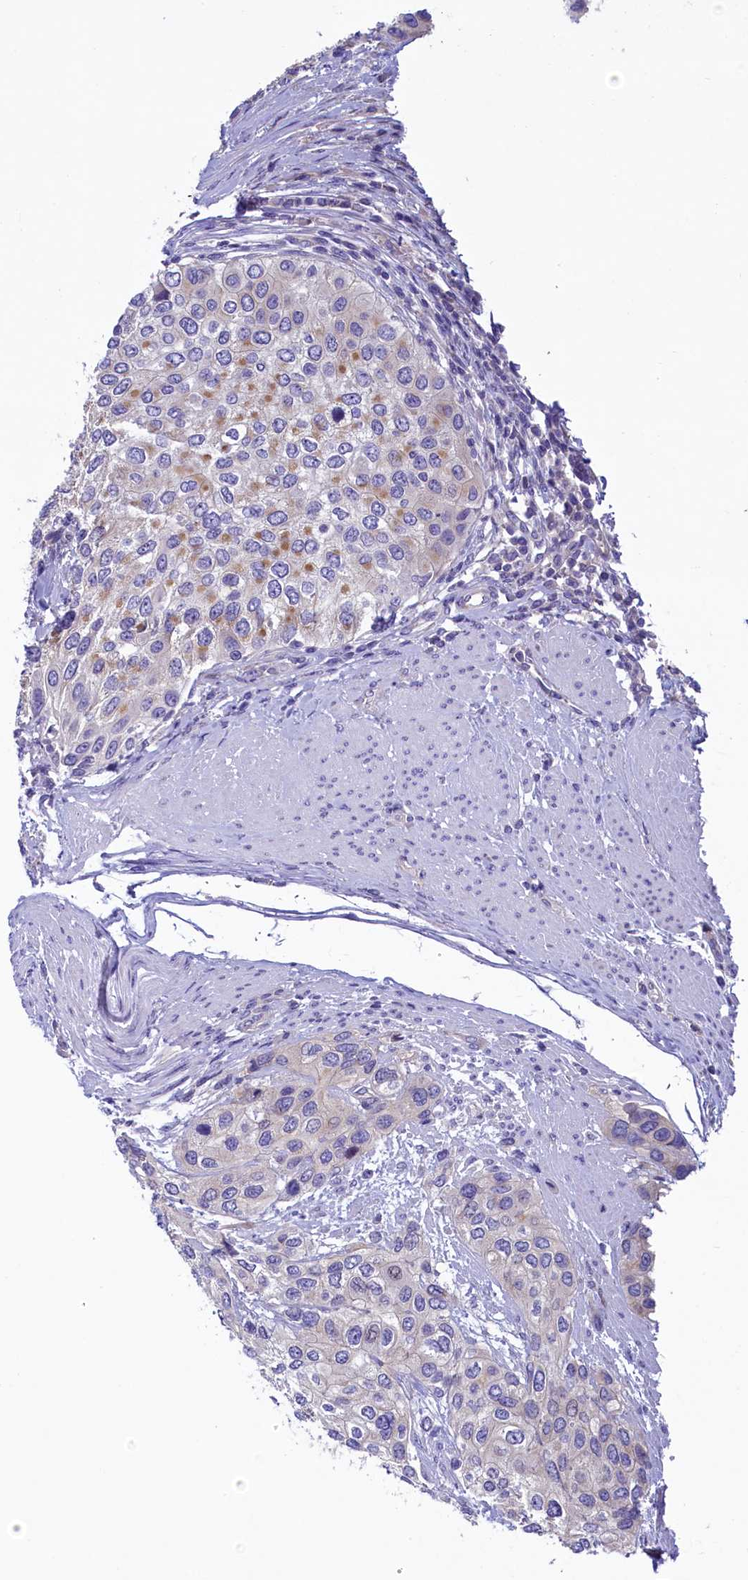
{"staining": {"intensity": "weak", "quantity": "<25%", "location": "cytoplasmic/membranous"}, "tissue": "urothelial cancer", "cell_type": "Tumor cells", "image_type": "cancer", "snomed": [{"axis": "morphology", "description": "Normal tissue, NOS"}, {"axis": "morphology", "description": "Urothelial carcinoma, High grade"}, {"axis": "topography", "description": "Vascular tissue"}, {"axis": "topography", "description": "Urinary bladder"}], "caption": "Image shows no significant protein positivity in tumor cells of high-grade urothelial carcinoma.", "gene": "KRBOX5", "patient": {"sex": "female", "age": 56}}